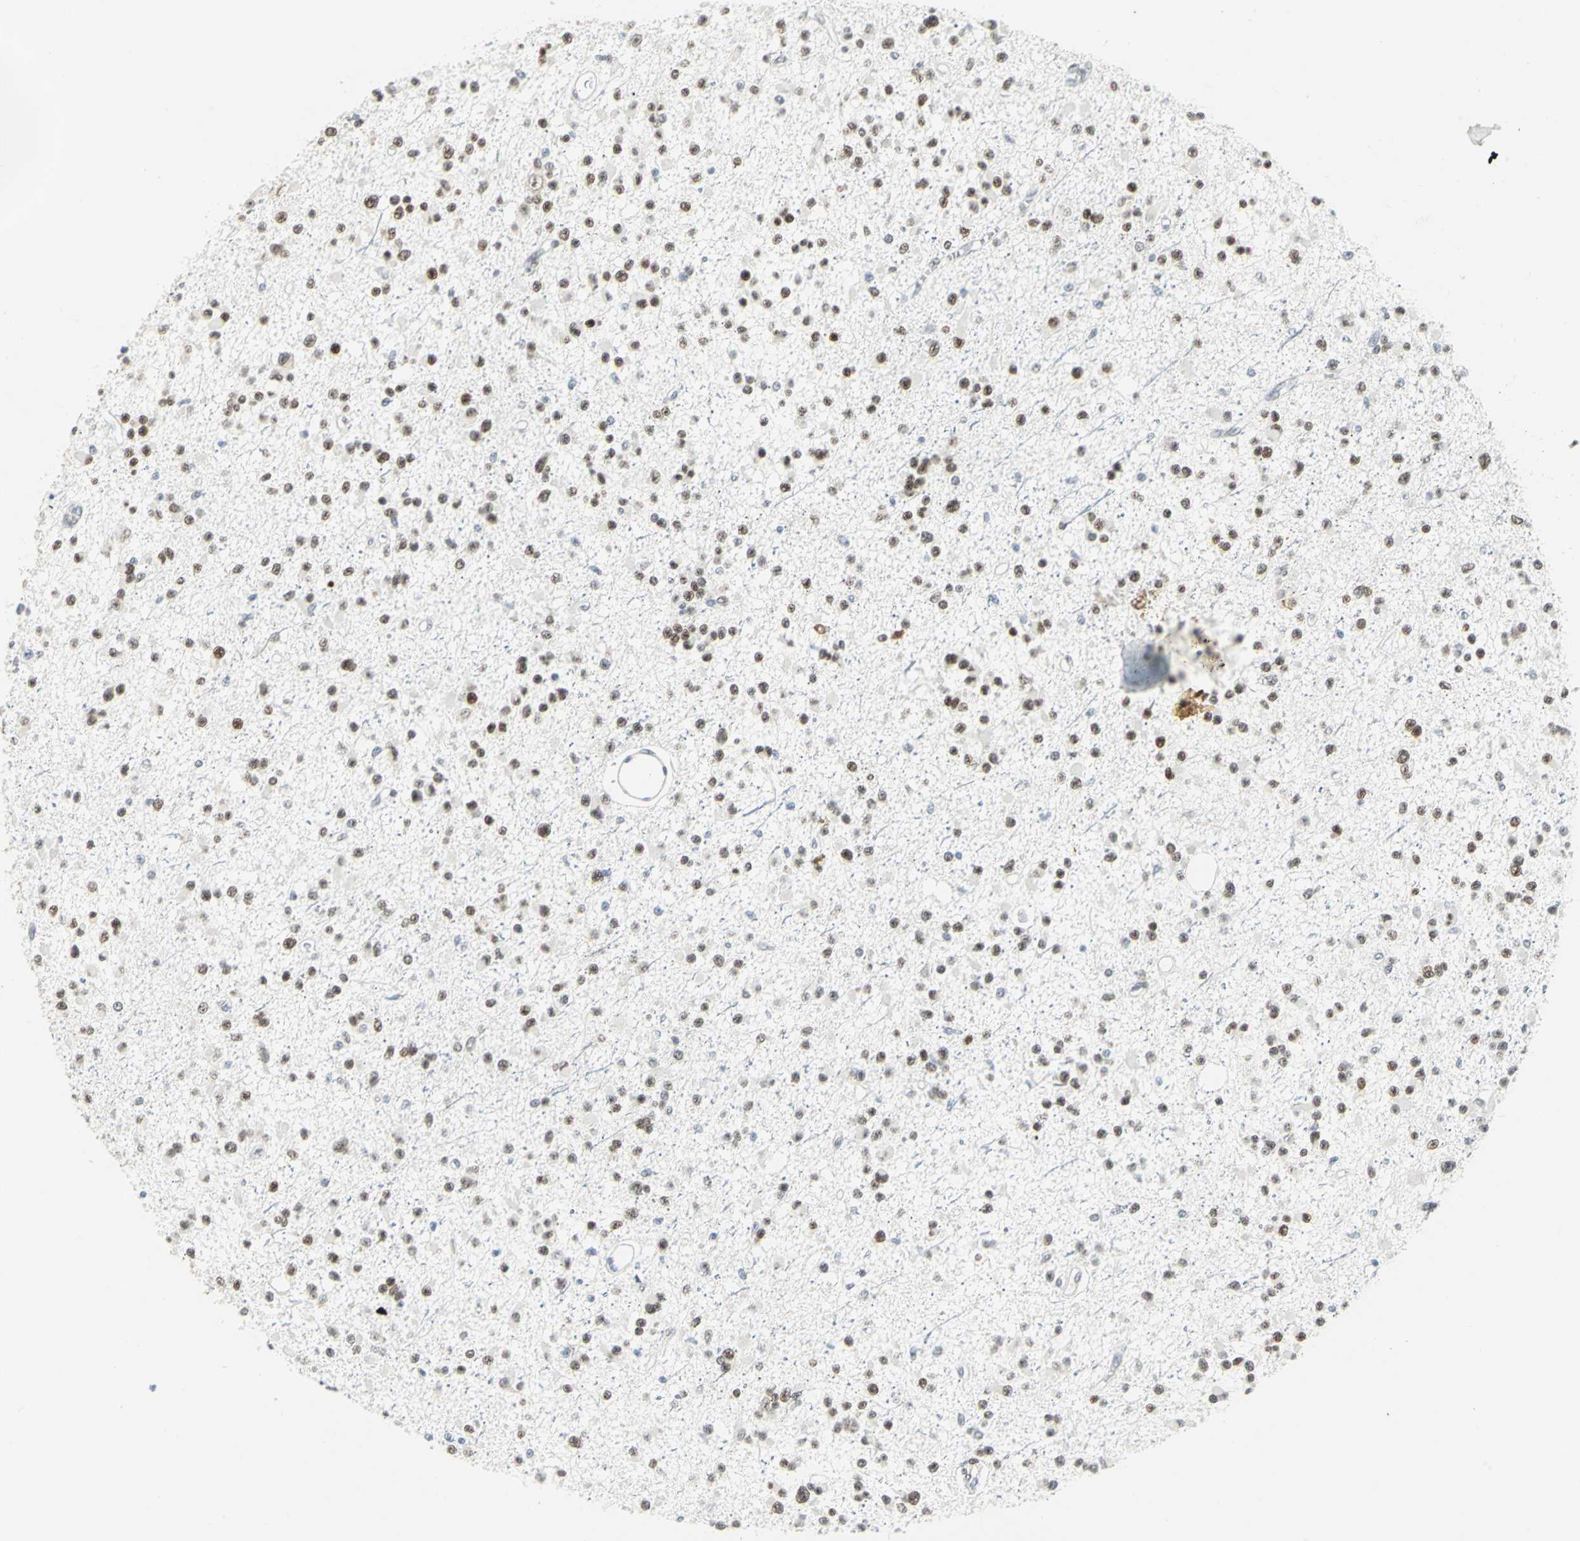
{"staining": {"intensity": "moderate", "quantity": ">75%", "location": "nuclear"}, "tissue": "glioma", "cell_type": "Tumor cells", "image_type": "cancer", "snomed": [{"axis": "morphology", "description": "Glioma, malignant, Low grade"}, {"axis": "topography", "description": "Brain"}], "caption": "This micrograph displays immunohistochemistry (IHC) staining of malignant glioma (low-grade), with medium moderate nuclear positivity in about >75% of tumor cells.", "gene": "MEIS2", "patient": {"sex": "female", "age": 22}}